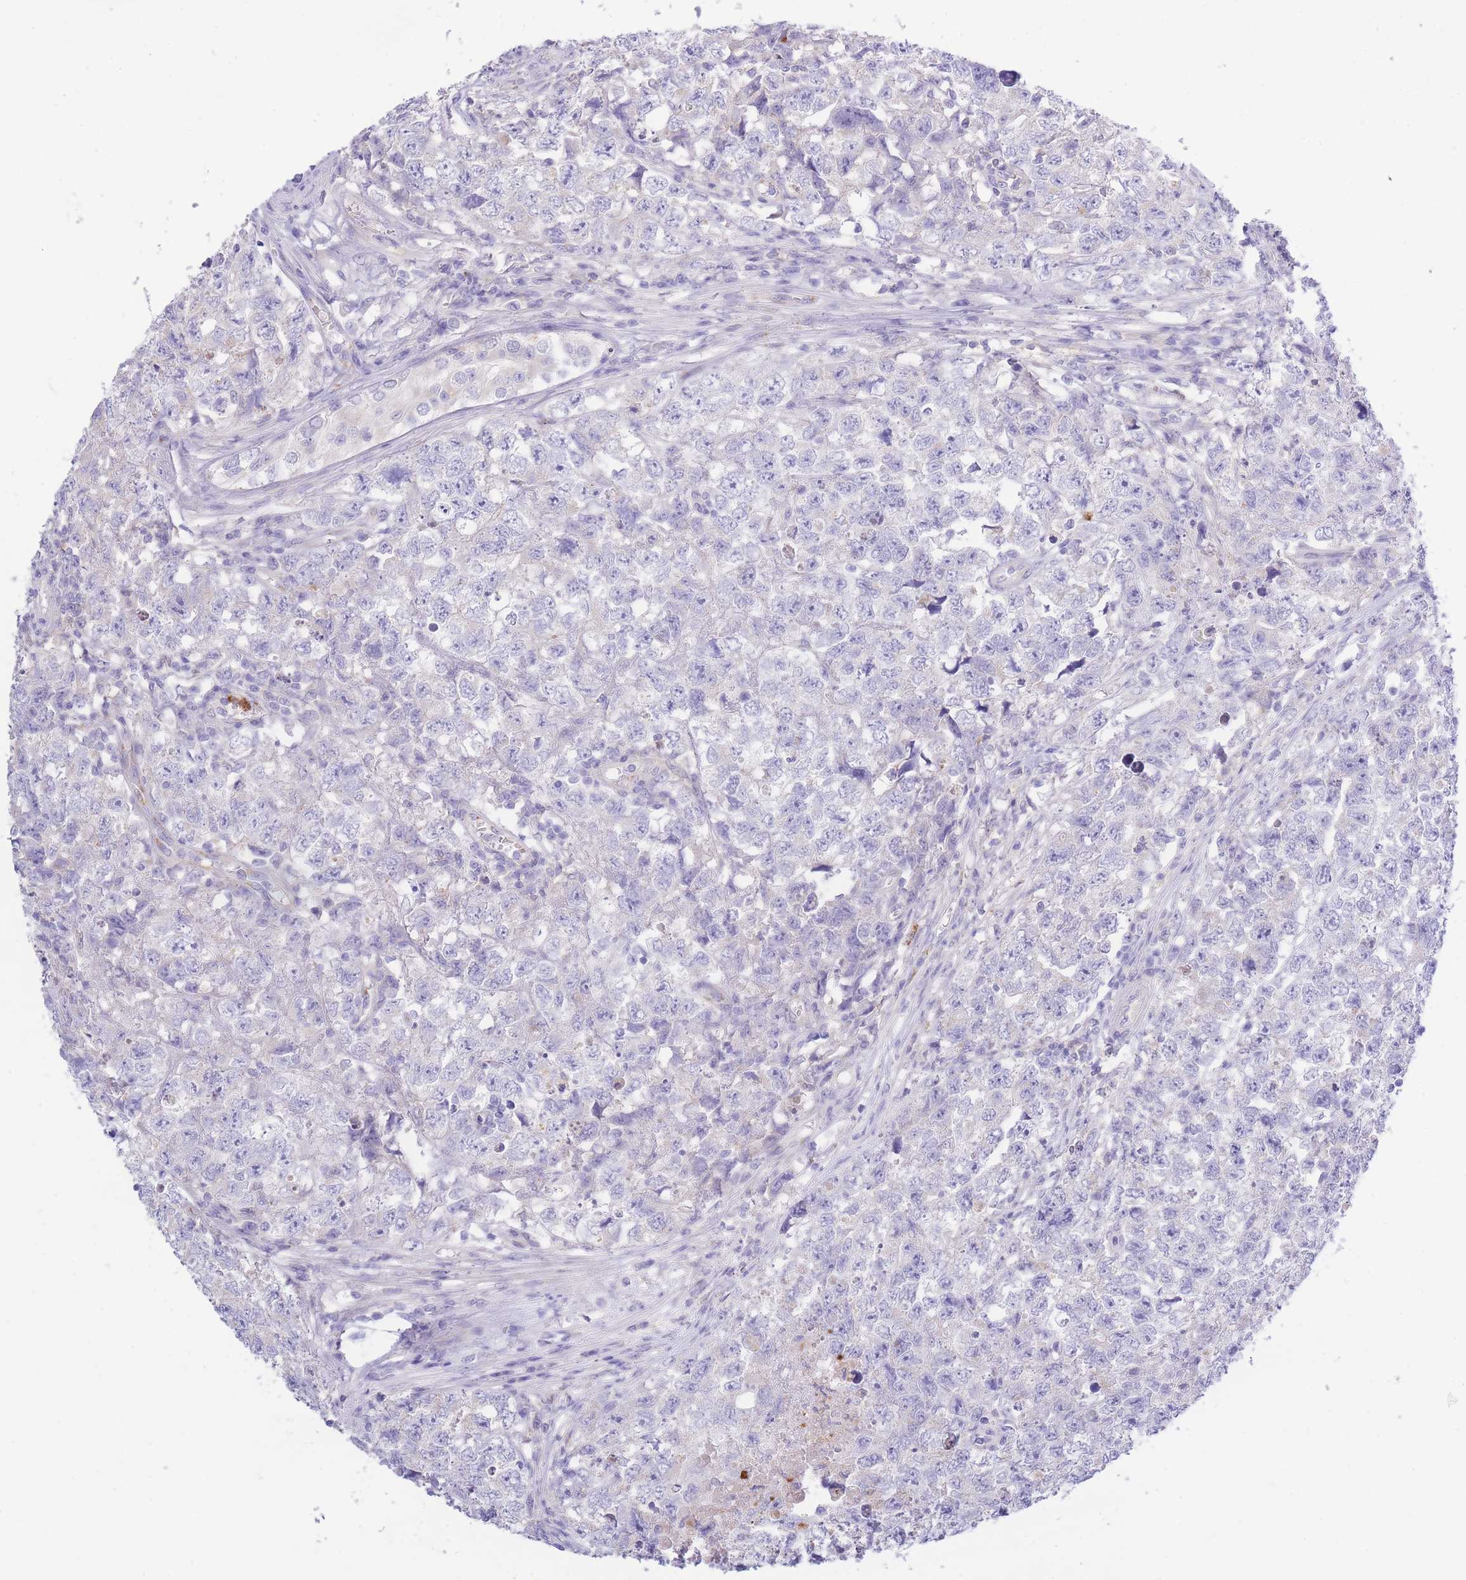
{"staining": {"intensity": "negative", "quantity": "none", "location": "none"}, "tissue": "testis cancer", "cell_type": "Tumor cells", "image_type": "cancer", "snomed": [{"axis": "morphology", "description": "Carcinoma, Embryonal, NOS"}, {"axis": "topography", "description": "Testis"}], "caption": "IHC histopathology image of neoplastic tissue: human testis embryonal carcinoma stained with DAB (3,3'-diaminobenzidine) demonstrates no significant protein expression in tumor cells.", "gene": "CENPM", "patient": {"sex": "male", "age": 22}}